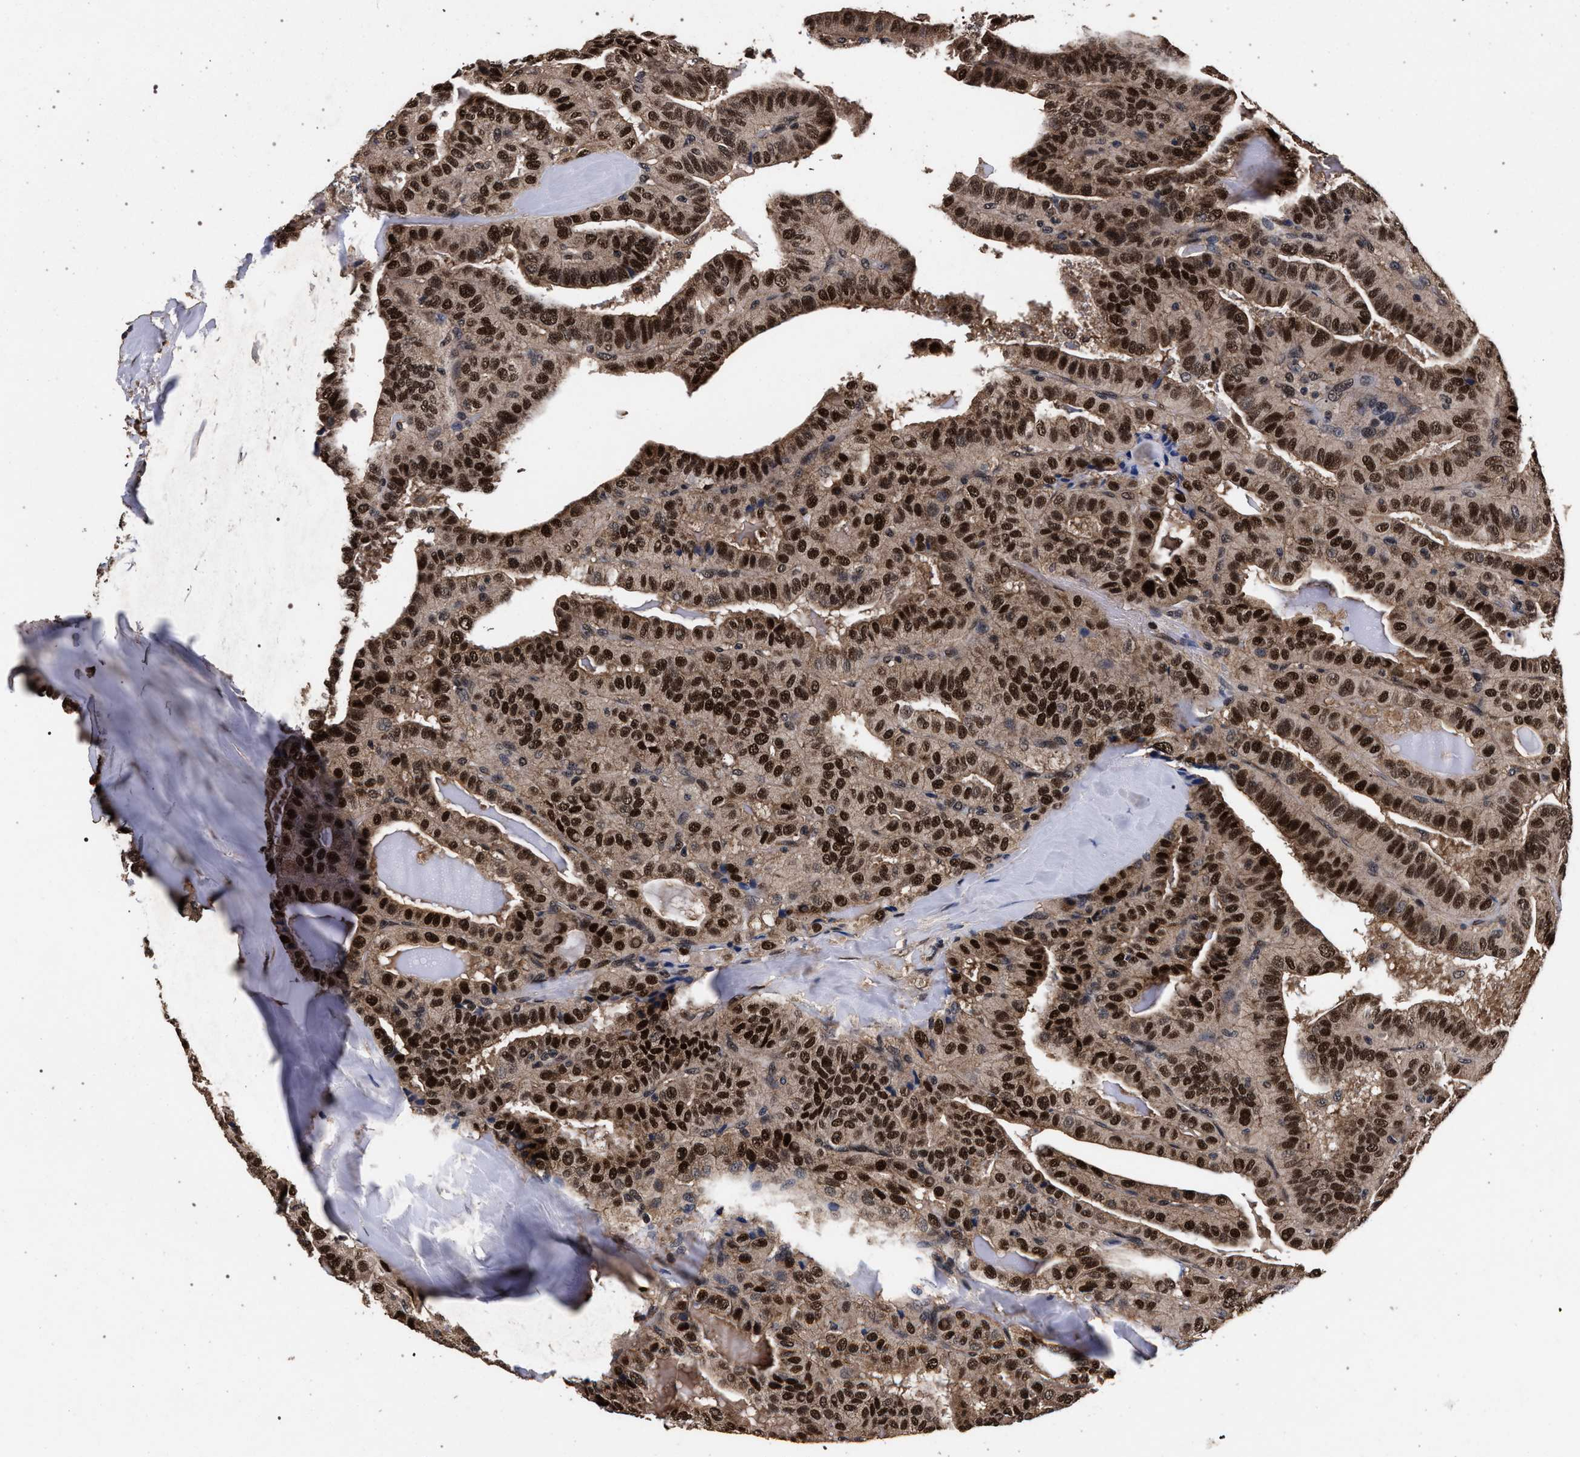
{"staining": {"intensity": "strong", "quantity": ">75%", "location": "cytoplasmic/membranous,nuclear"}, "tissue": "thyroid cancer", "cell_type": "Tumor cells", "image_type": "cancer", "snomed": [{"axis": "morphology", "description": "Papillary adenocarcinoma, NOS"}, {"axis": "topography", "description": "Thyroid gland"}], "caption": "DAB immunohistochemical staining of human thyroid cancer reveals strong cytoplasmic/membranous and nuclear protein expression in about >75% of tumor cells. (brown staining indicates protein expression, while blue staining denotes nuclei).", "gene": "ACOX1", "patient": {"sex": "male", "age": 77}}